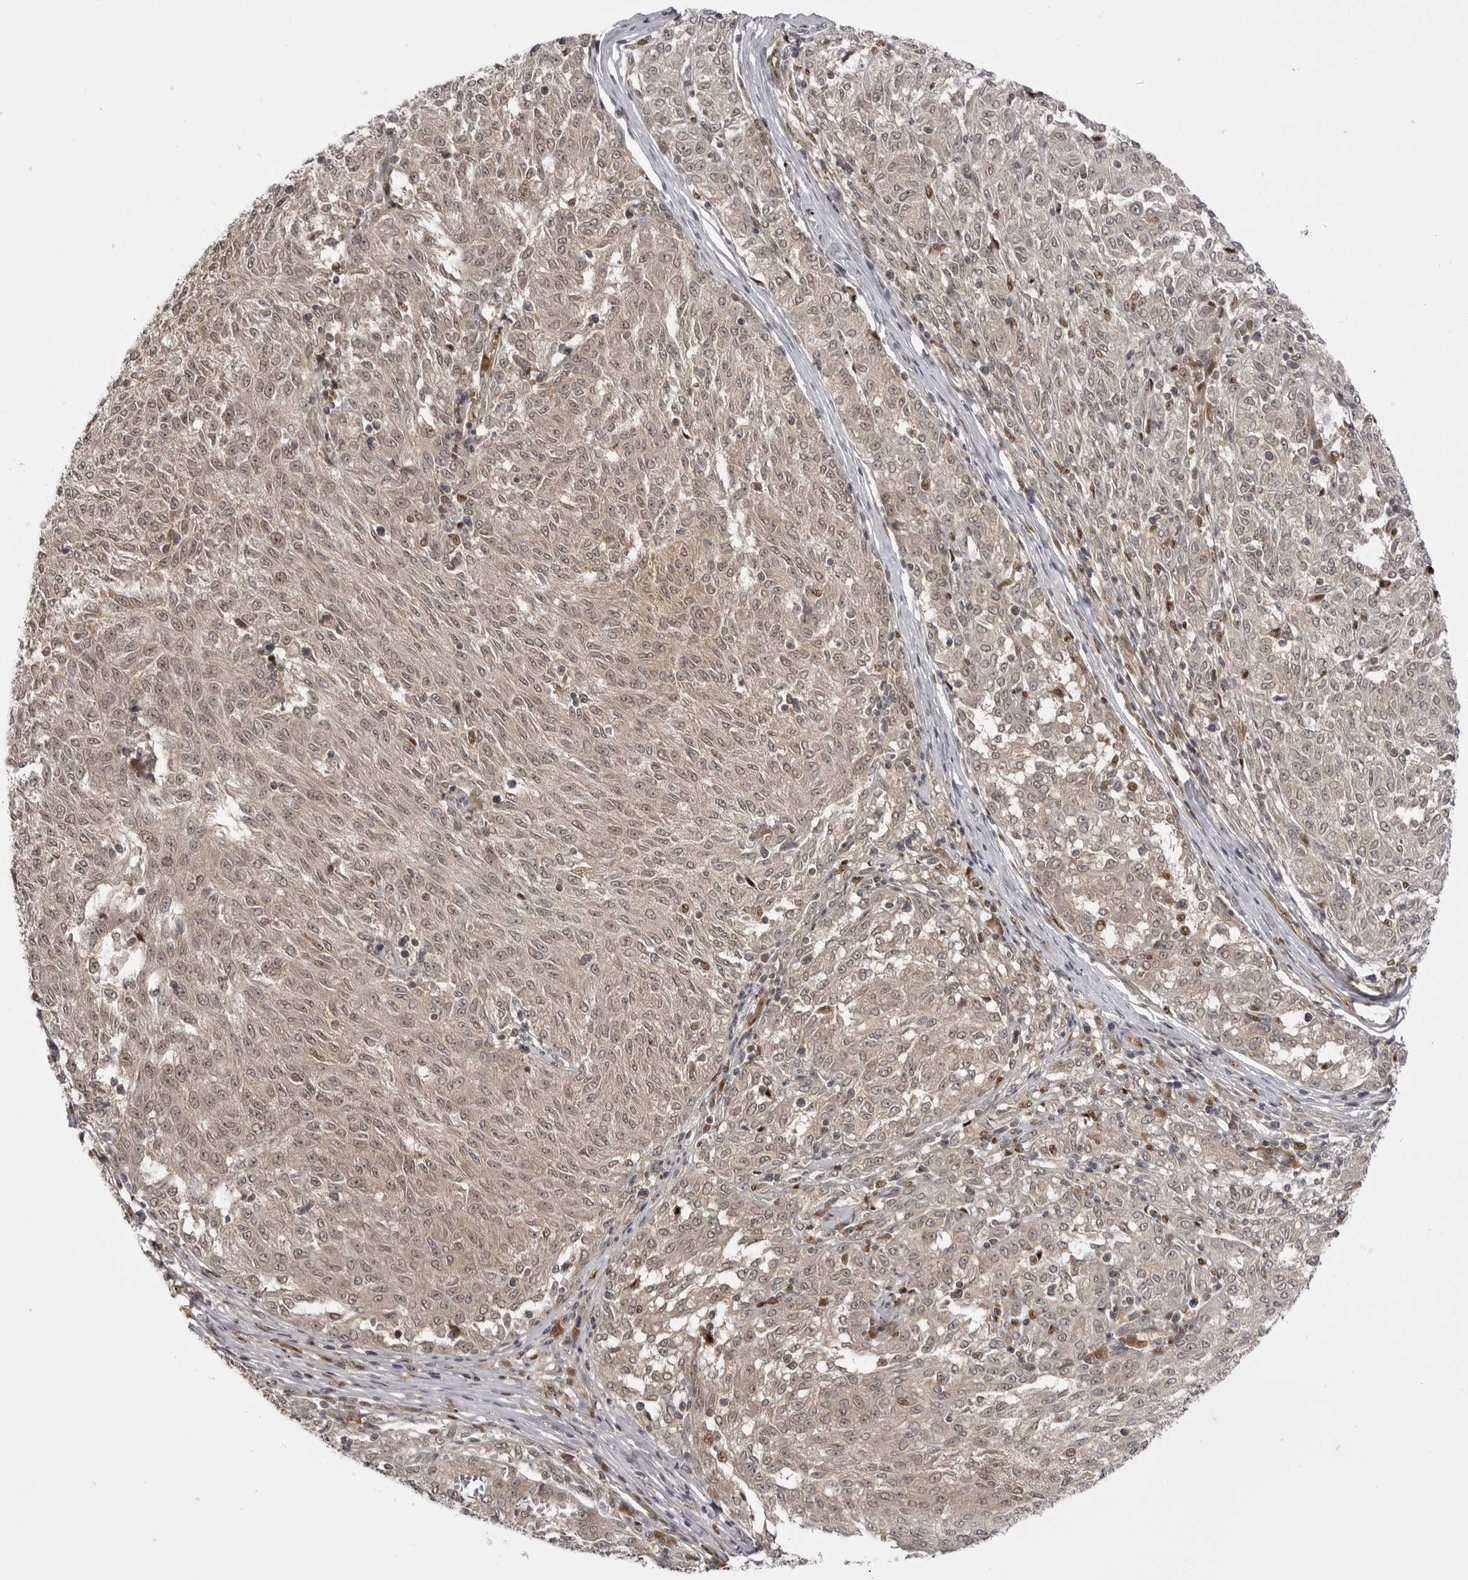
{"staining": {"intensity": "weak", "quantity": "25%-75%", "location": "cytoplasmic/membranous,nuclear"}, "tissue": "melanoma", "cell_type": "Tumor cells", "image_type": "cancer", "snomed": [{"axis": "morphology", "description": "Malignant melanoma, NOS"}, {"axis": "topography", "description": "Skin"}], "caption": "Melanoma tissue reveals weak cytoplasmic/membranous and nuclear positivity in about 25%-75% of tumor cells, visualized by immunohistochemistry. (brown staining indicates protein expression, while blue staining denotes nuclei).", "gene": "PTK2B", "patient": {"sex": "female", "age": 72}}